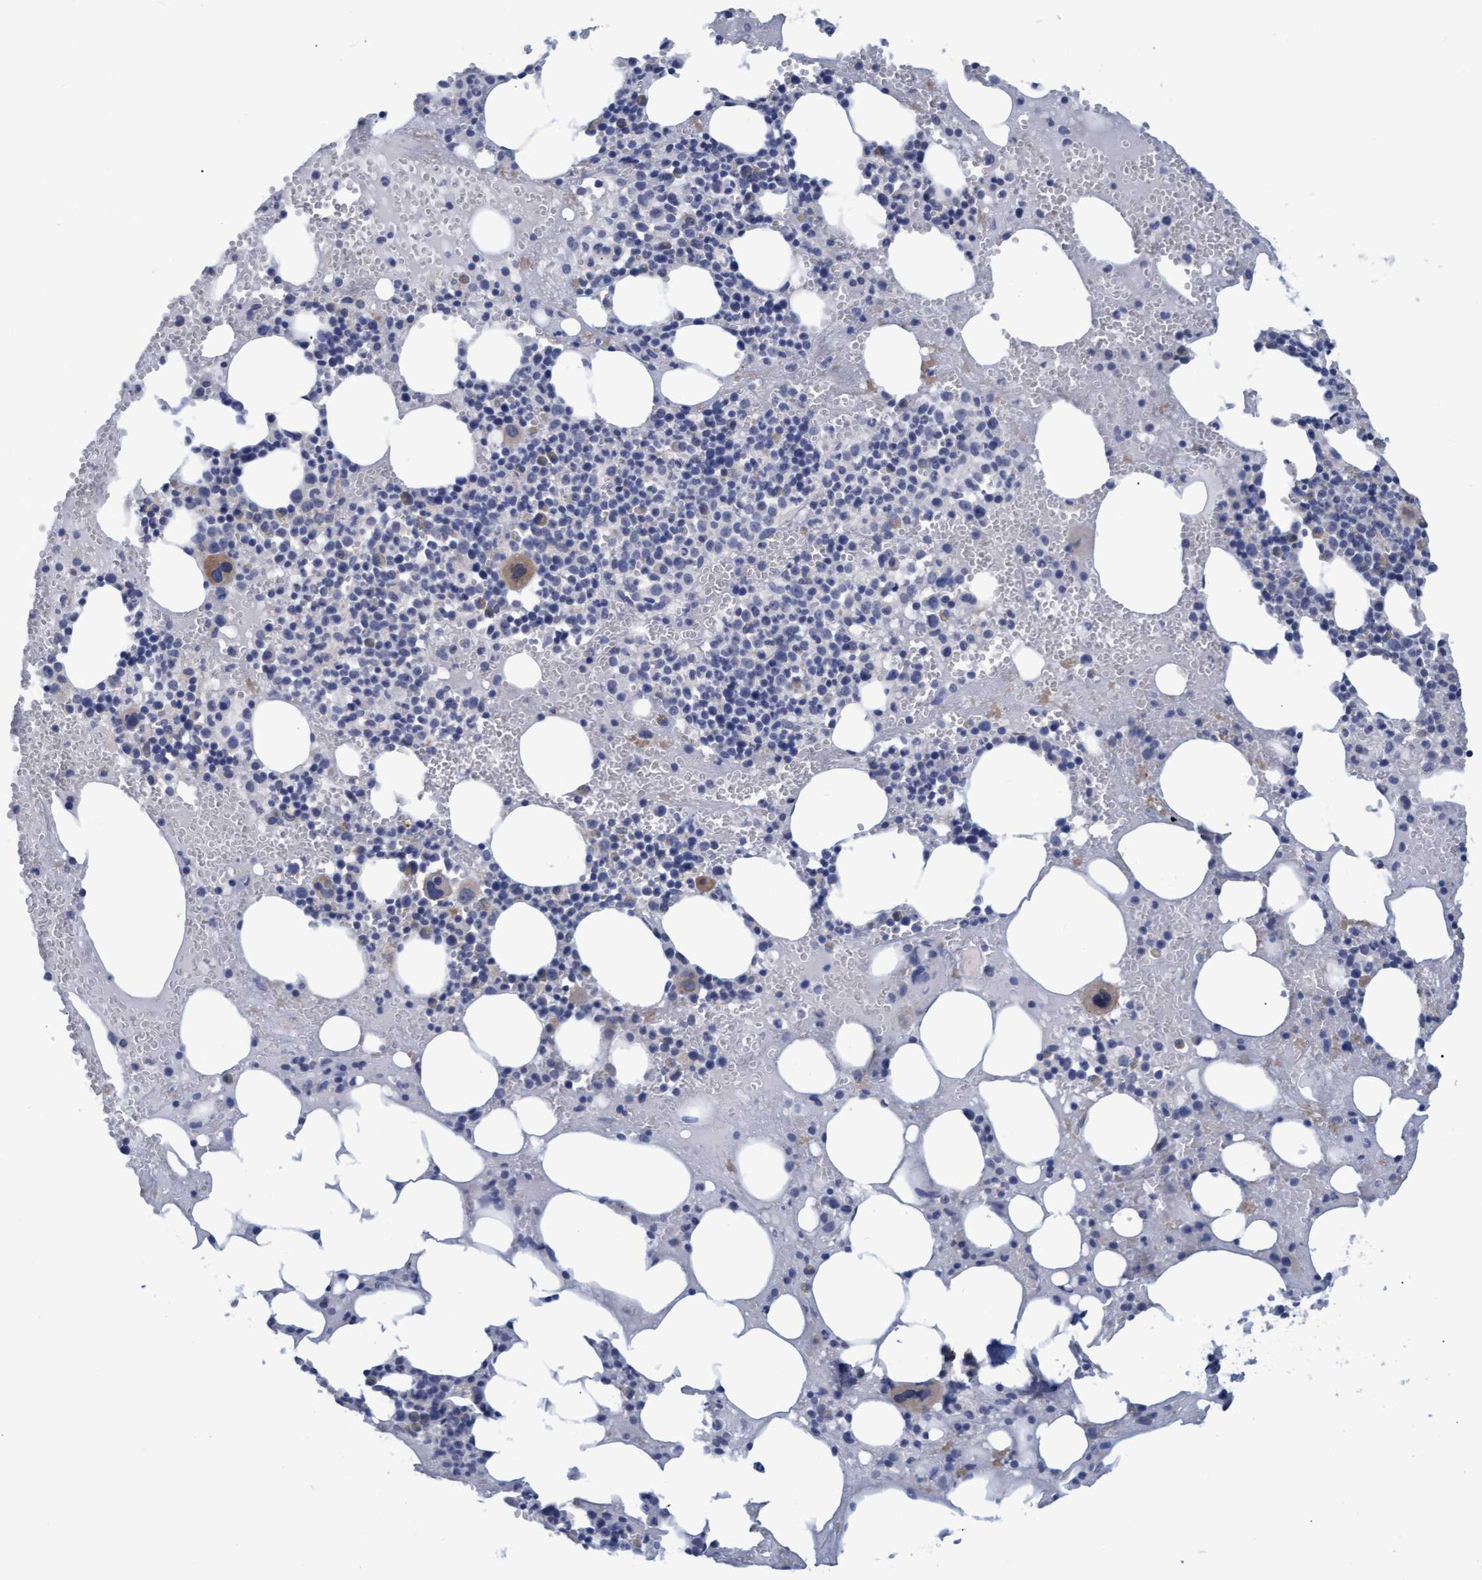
{"staining": {"intensity": "weak", "quantity": "<25%", "location": "cytoplasmic/membranous"}, "tissue": "bone marrow", "cell_type": "Hematopoietic cells", "image_type": "normal", "snomed": [{"axis": "morphology", "description": "Normal tissue, NOS"}, {"axis": "morphology", "description": "Inflammation, NOS"}, {"axis": "topography", "description": "Bone marrow"}], "caption": "Immunohistochemical staining of unremarkable human bone marrow reveals no significant expression in hematopoietic cells.", "gene": "SSTR3", "patient": {"sex": "female", "age": 78}}